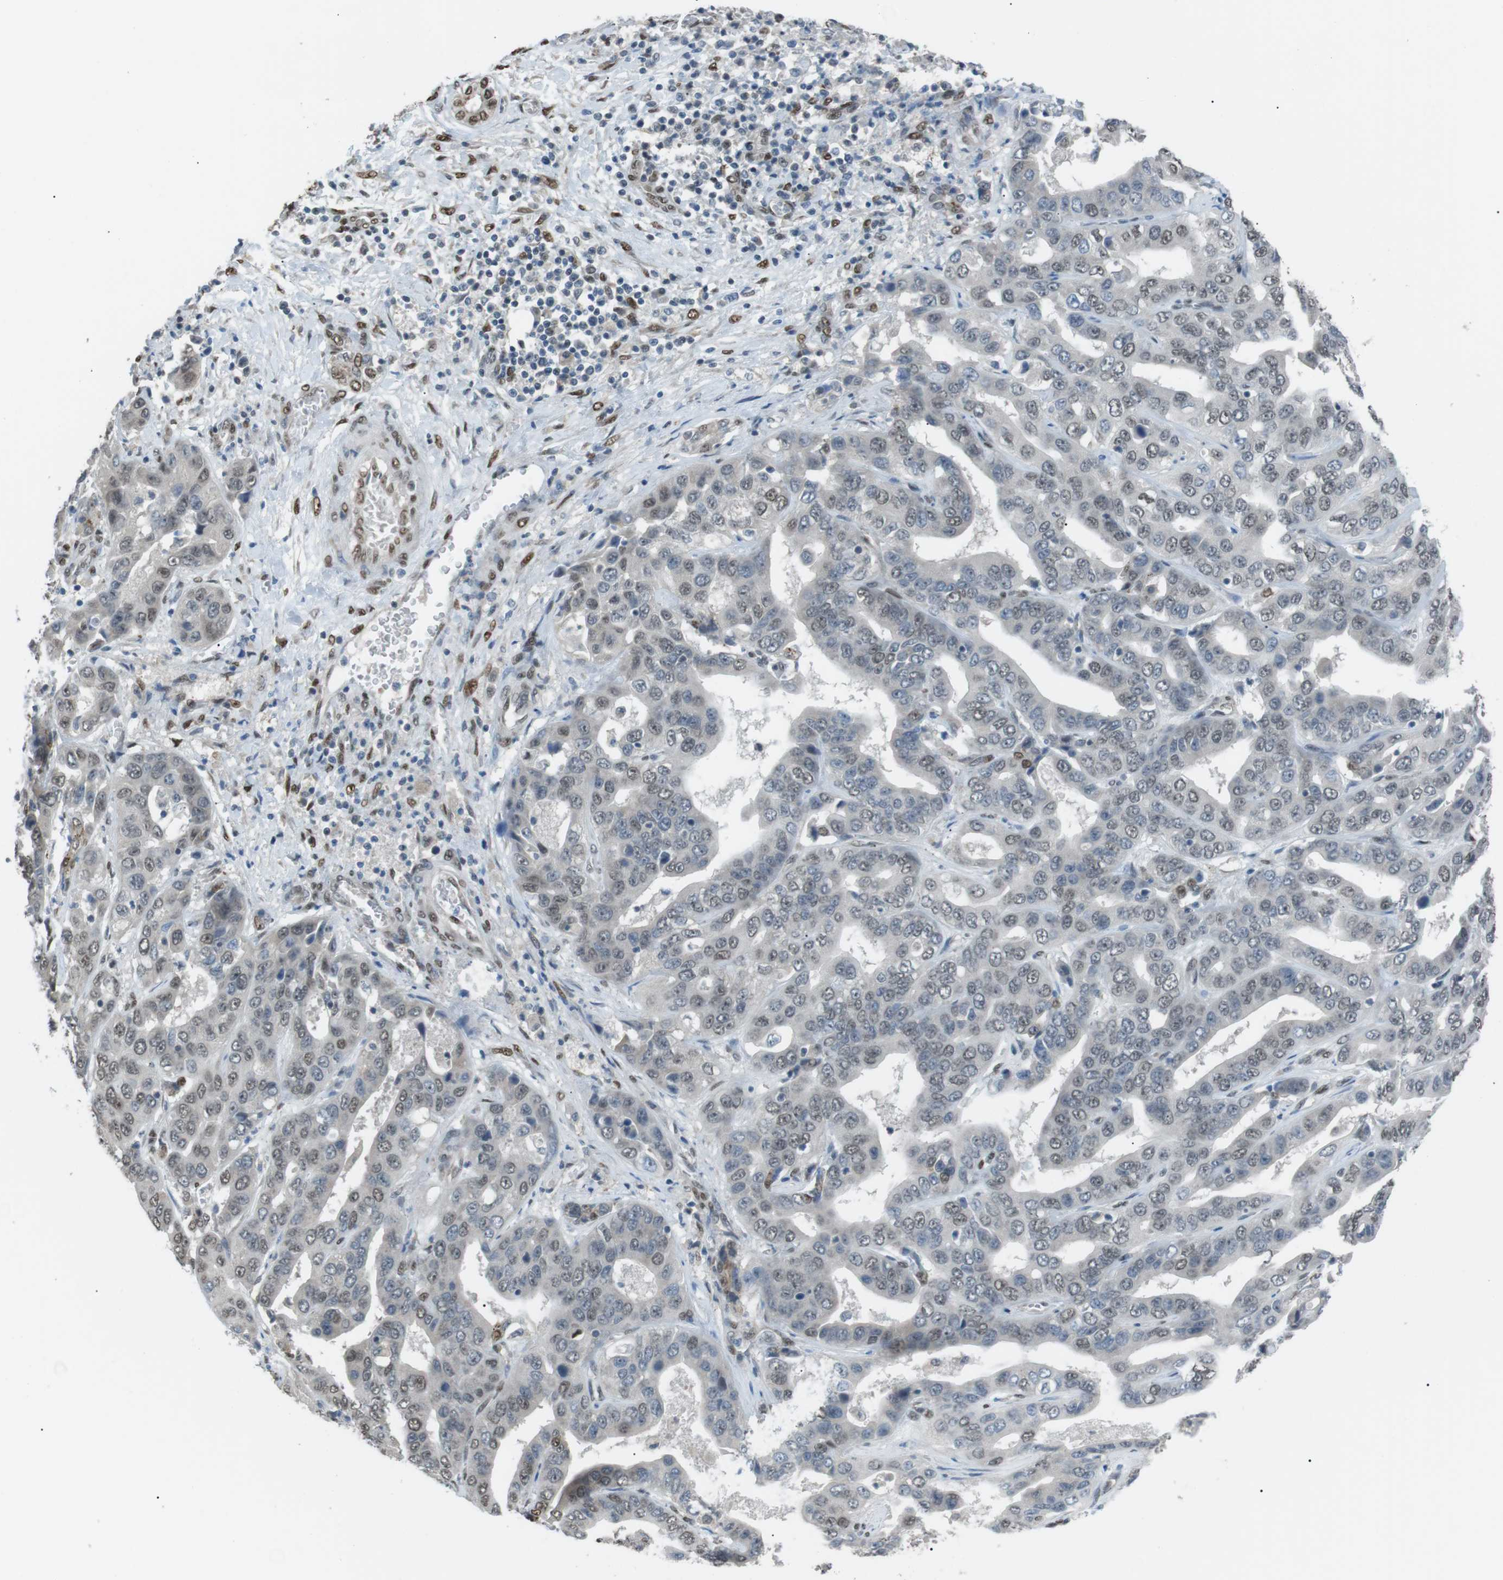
{"staining": {"intensity": "weak", "quantity": "25%-75%", "location": "nuclear"}, "tissue": "liver cancer", "cell_type": "Tumor cells", "image_type": "cancer", "snomed": [{"axis": "morphology", "description": "Cholangiocarcinoma"}, {"axis": "topography", "description": "Liver"}], "caption": "The image exhibits staining of liver cancer (cholangiocarcinoma), revealing weak nuclear protein staining (brown color) within tumor cells.", "gene": "SRPK2", "patient": {"sex": "female", "age": 52}}